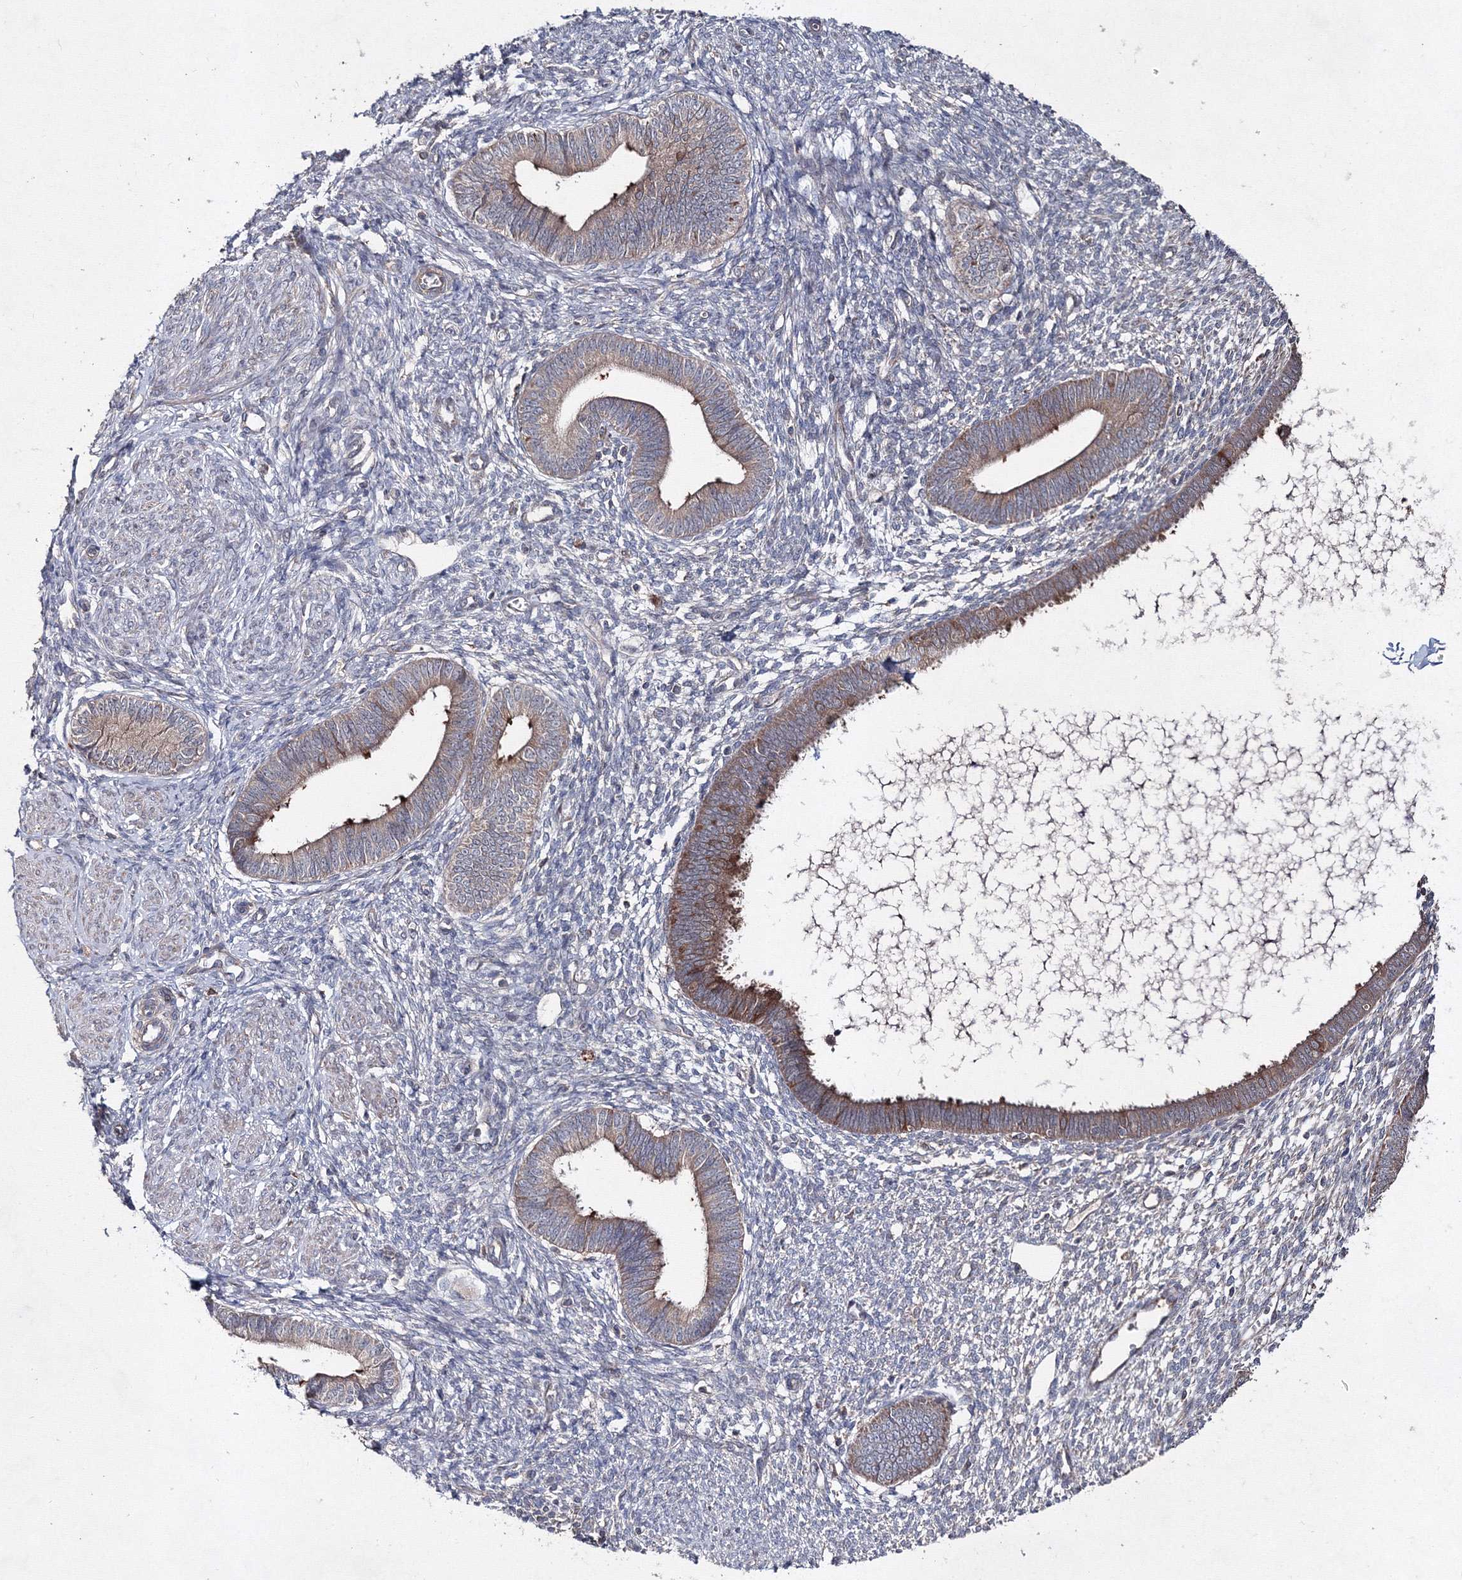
{"staining": {"intensity": "negative", "quantity": "none", "location": "none"}, "tissue": "endometrium", "cell_type": "Cells in endometrial stroma", "image_type": "normal", "snomed": [{"axis": "morphology", "description": "Normal tissue, NOS"}, {"axis": "topography", "description": "Endometrium"}], "caption": "Immunohistochemical staining of normal endometrium displays no significant staining in cells in endometrial stroma.", "gene": "GFM1", "patient": {"sex": "female", "age": 46}}